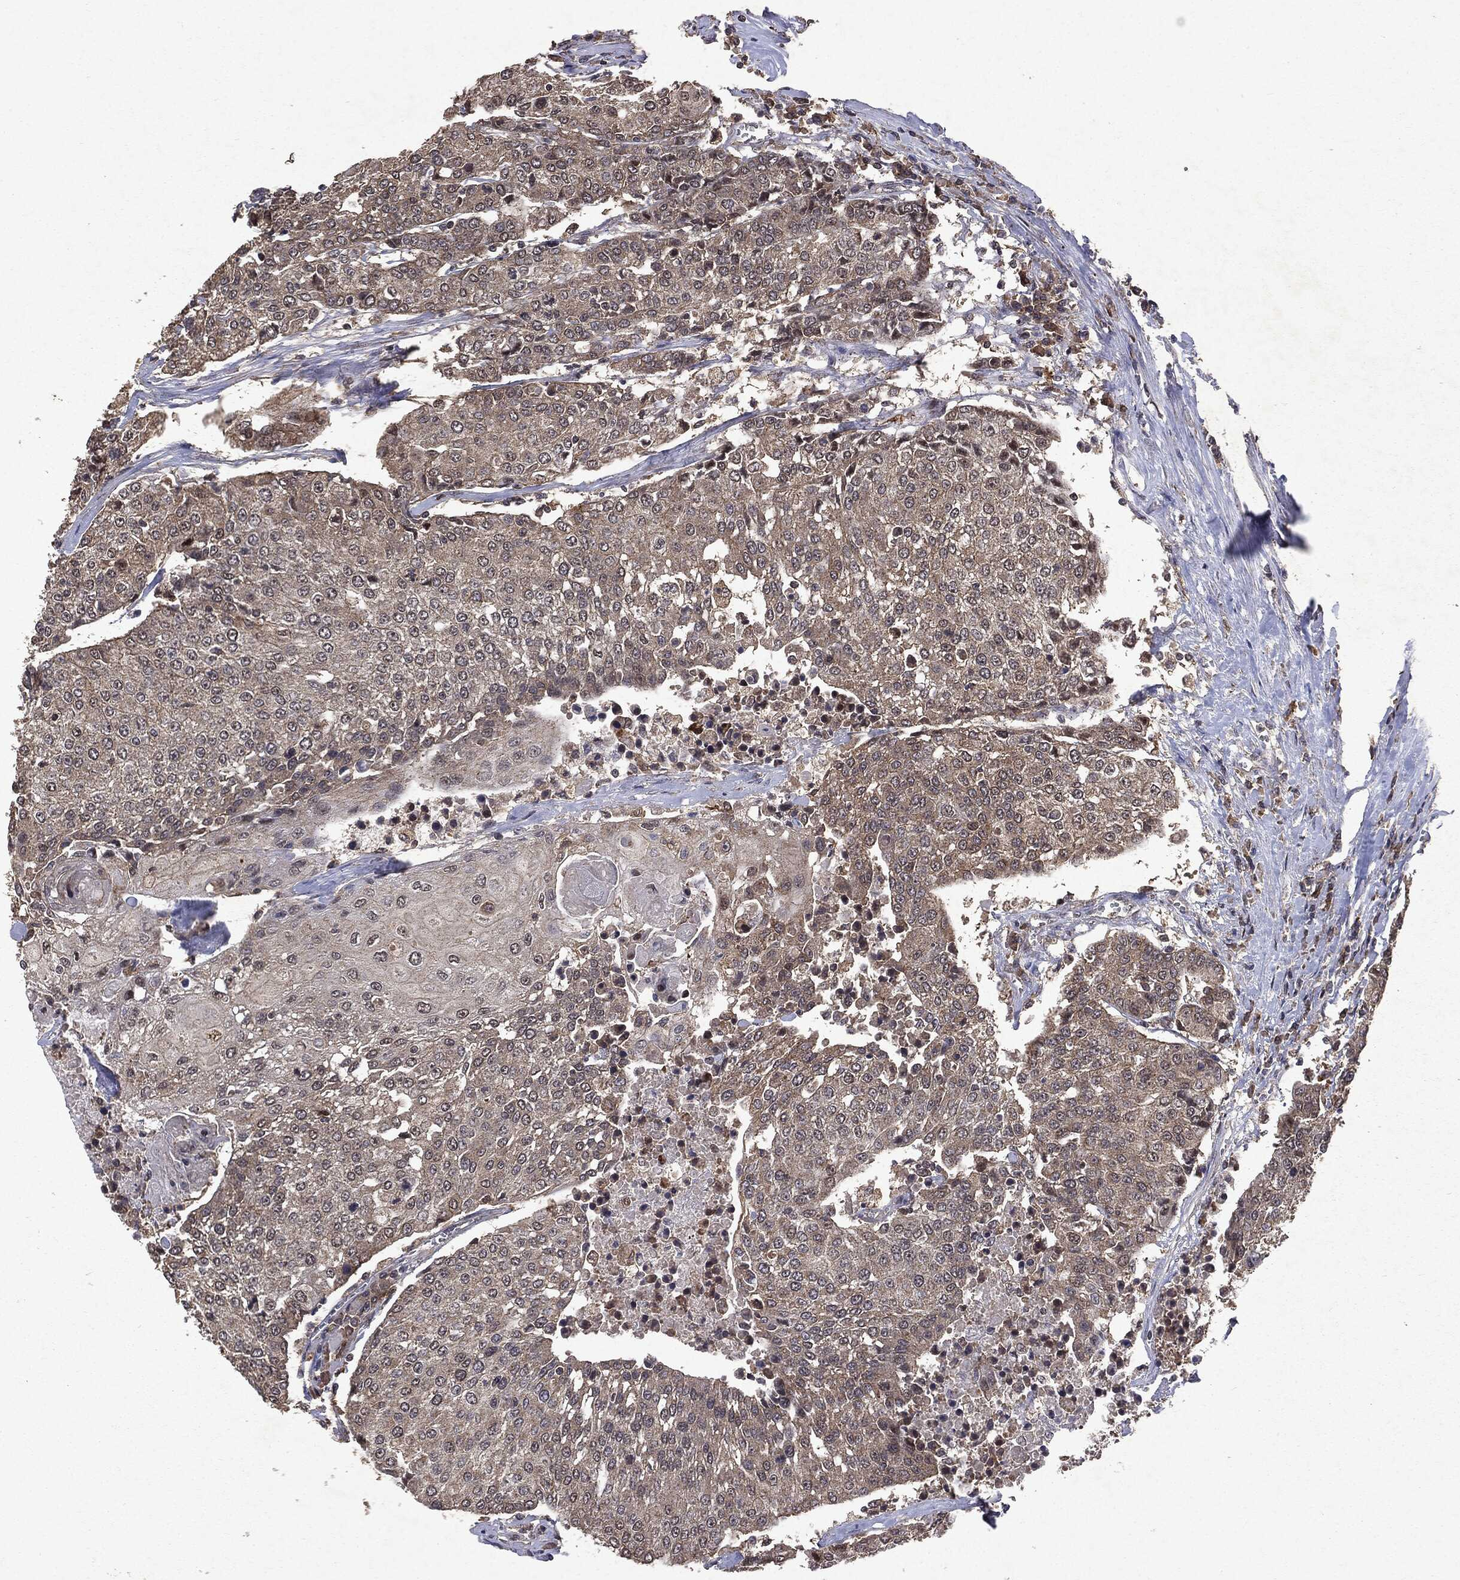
{"staining": {"intensity": "negative", "quantity": "none", "location": "none"}, "tissue": "urothelial cancer", "cell_type": "Tumor cells", "image_type": "cancer", "snomed": [{"axis": "morphology", "description": "Urothelial carcinoma, High grade"}, {"axis": "topography", "description": "Urinary bladder"}], "caption": "Tumor cells show no significant protein expression in urothelial cancer.", "gene": "PTEN", "patient": {"sex": "female", "age": 85}}